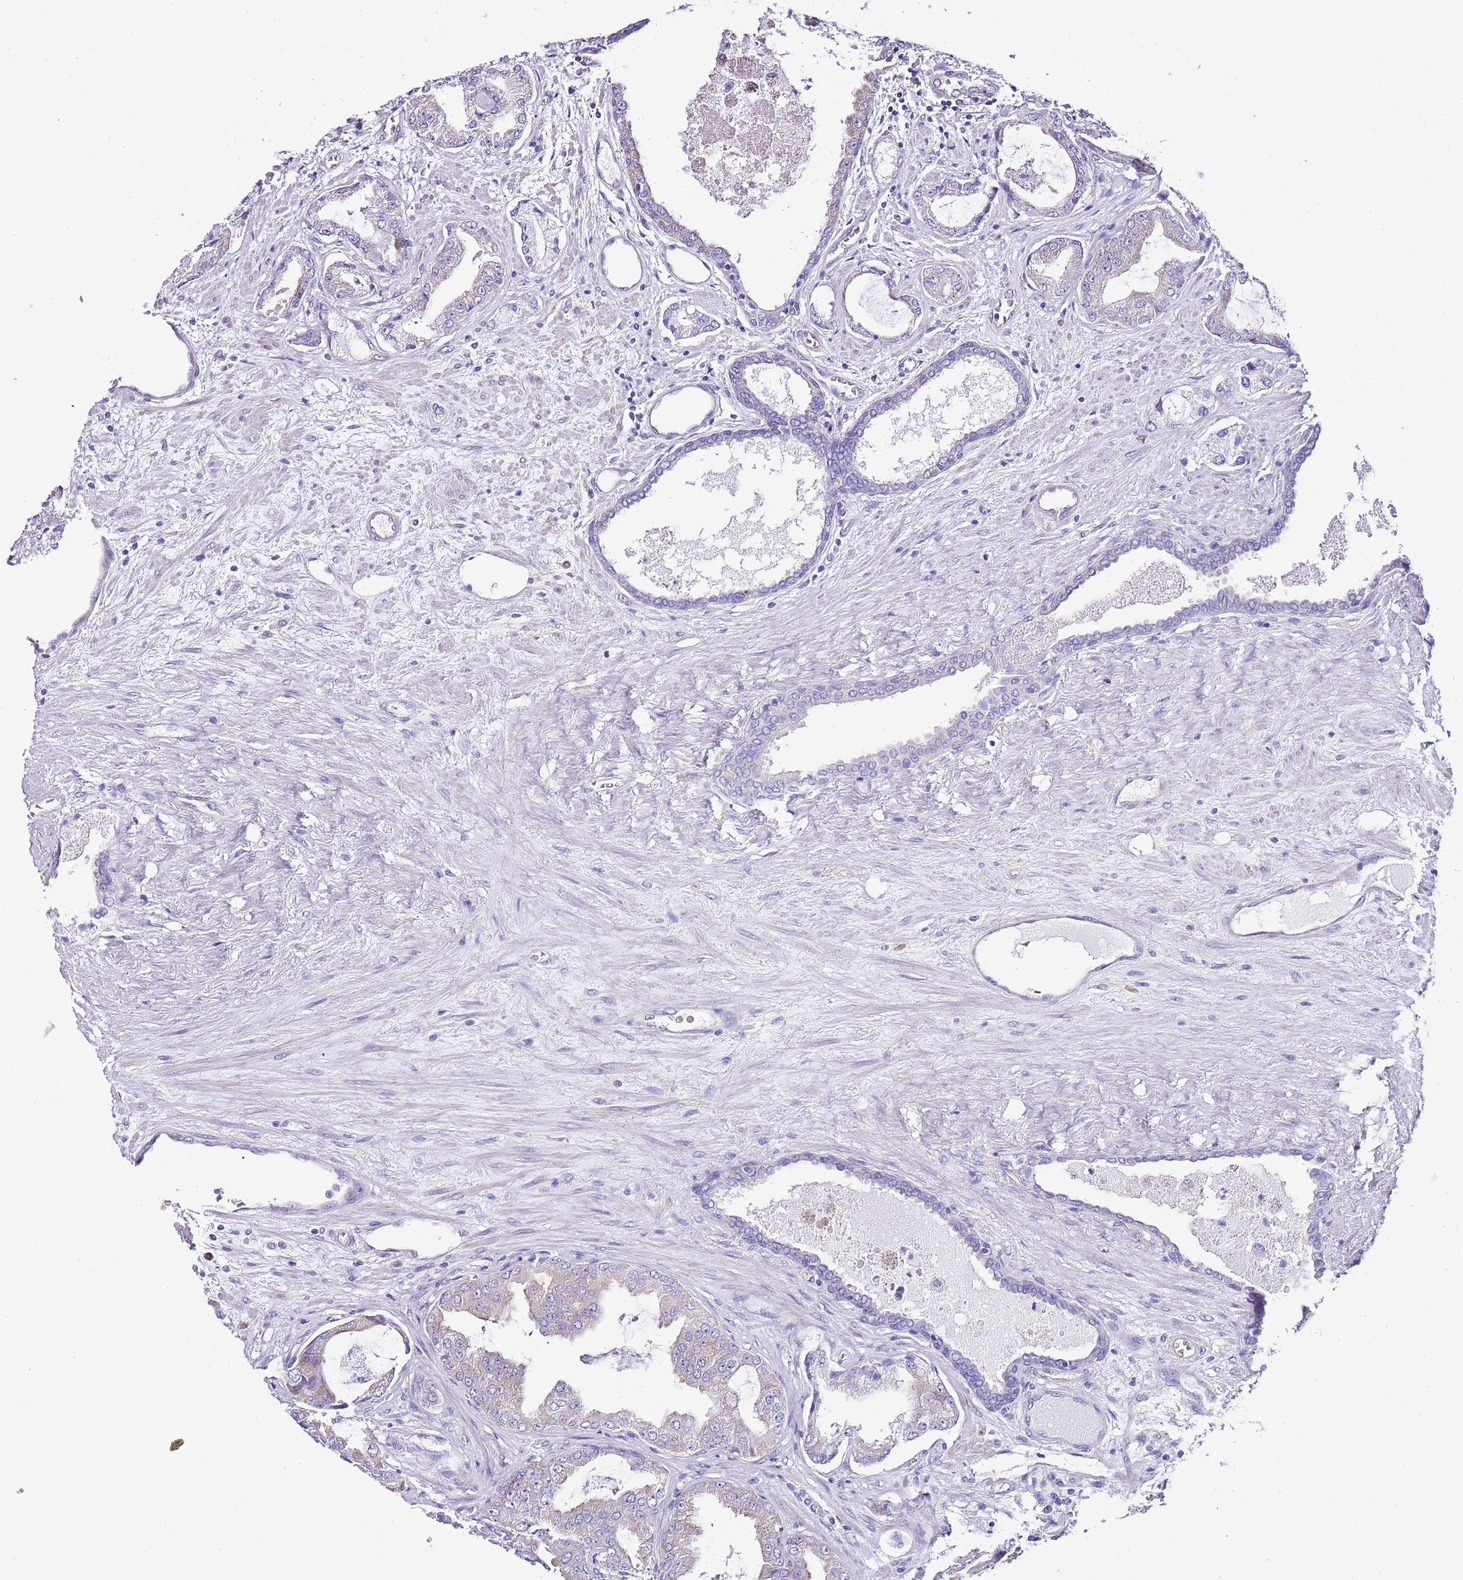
{"staining": {"intensity": "weak", "quantity": "<25%", "location": "cytoplasmic/membranous"}, "tissue": "prostate cancer", "cell_type": "Tumor cells", "image_type": "cancer", "snomed": [{"axis": "morphology", "description": "Adenocarcinoma, High grade"}, {"axis": "topography", "description": "Prostate"}], "caption": "Immunohistochemical staining of prostate cancer (adenocarcinoma (high-grade)) shows no significant positivity in tumor cells. The staining is performed using DAB brown chromogen with nuclei counter-stained in using hematoxylin.", "gene": "RPS10", "patient": {"sex": "male", "age": 68}}